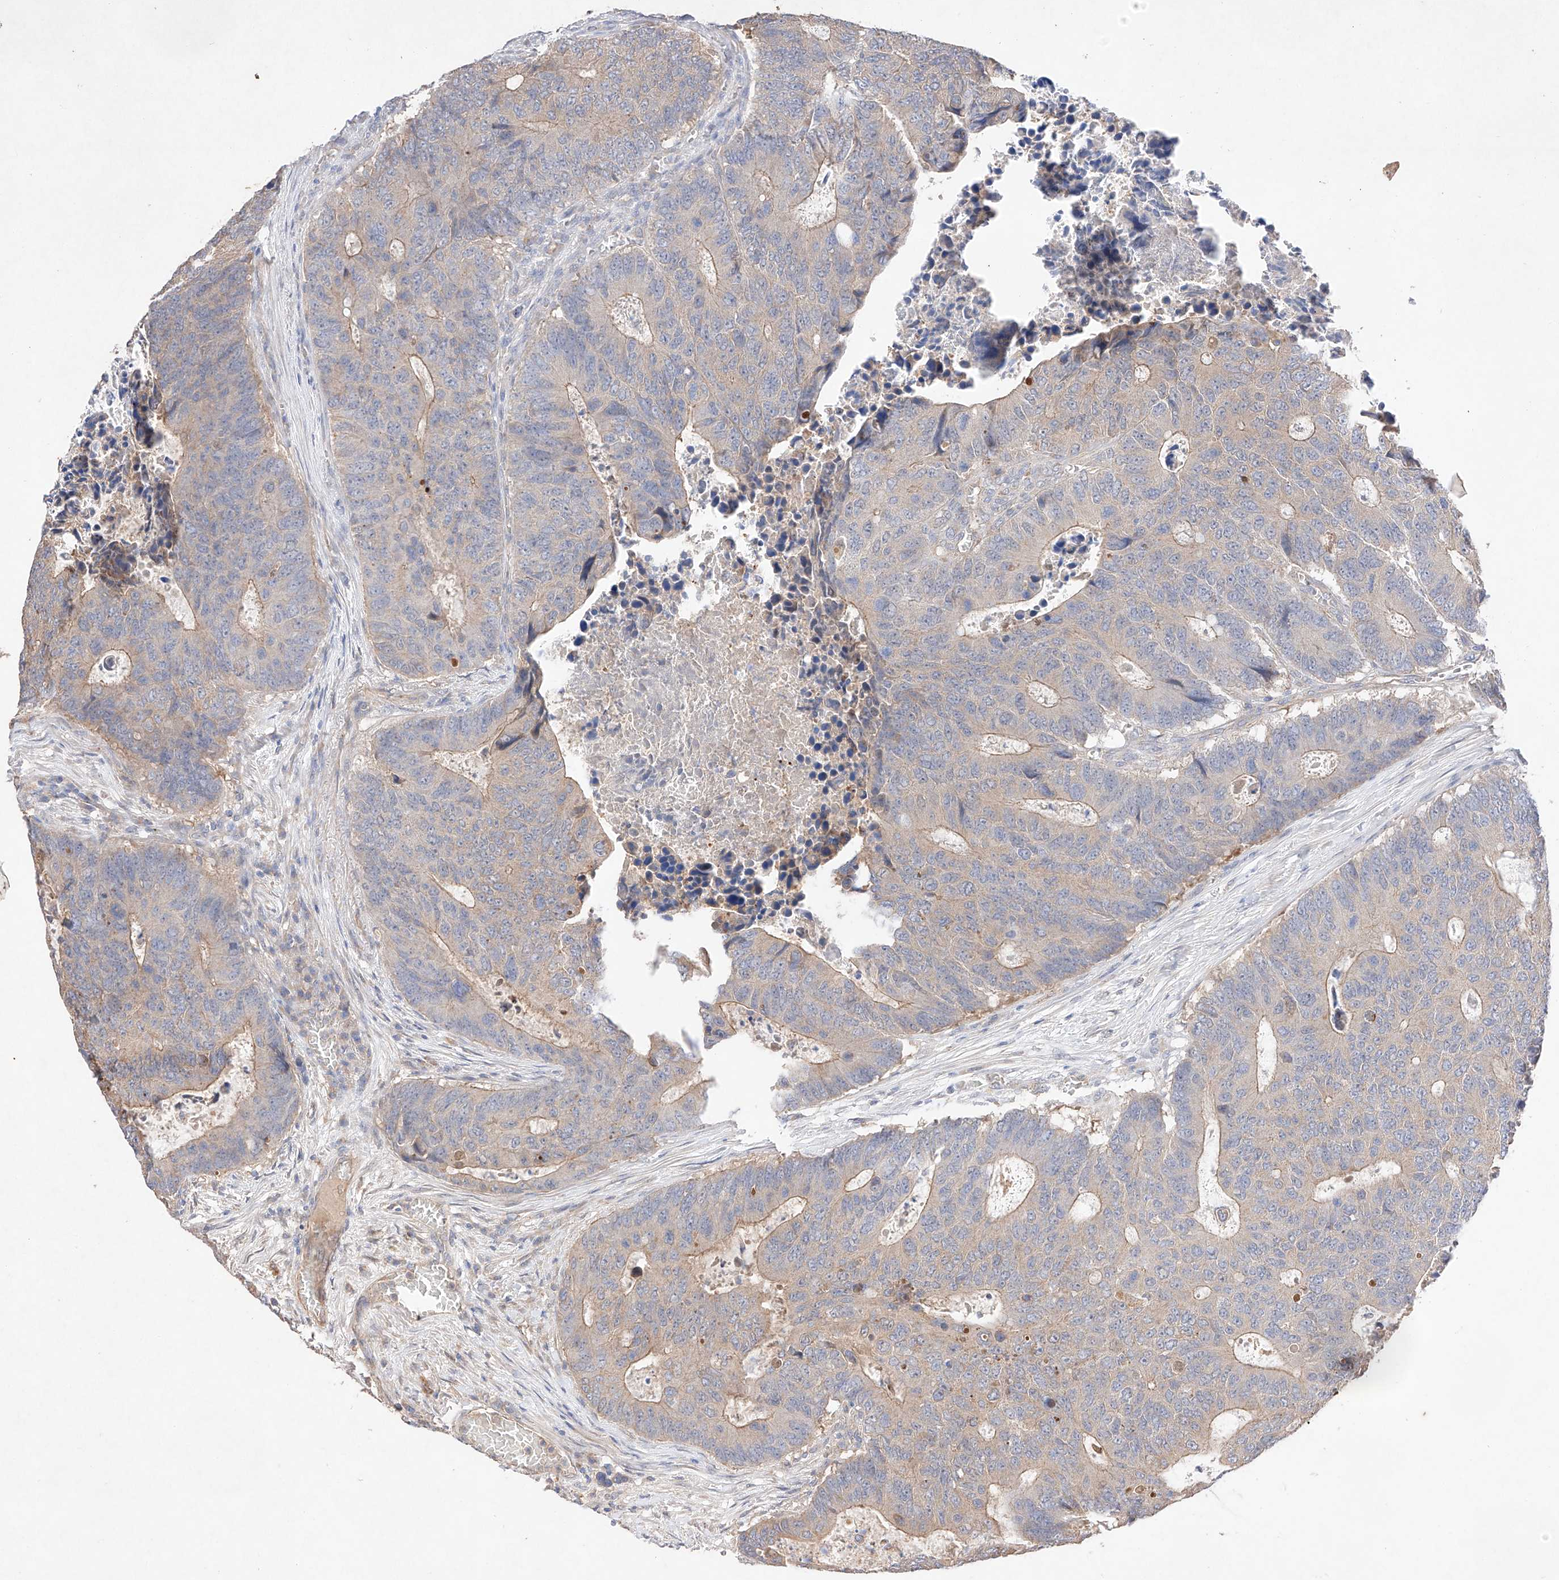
{"staining": {"intensity": "moderate", "quantity": "25%-75%", "location": "cytoplasmic/membranous"}, "tissue": "colorectal cancer", "cell_type": "Tumor cells", "image_type": "cancer", "snomed": [{"axis": "morphology", "description": "Adenocarcinoma, NOS"}, {"axis": "topography", "description": "Colon"}], "caption": "Immunohistochemistry micrograph of human colorectal cancer stained for a protein (brown), which demonstrates medium levels of moderate cytoplasmic/membranous expression in approximately 25%-75% of tumor cells.", "gene": "C6orf62", "patient": {"sex": "male", "age": 87}}